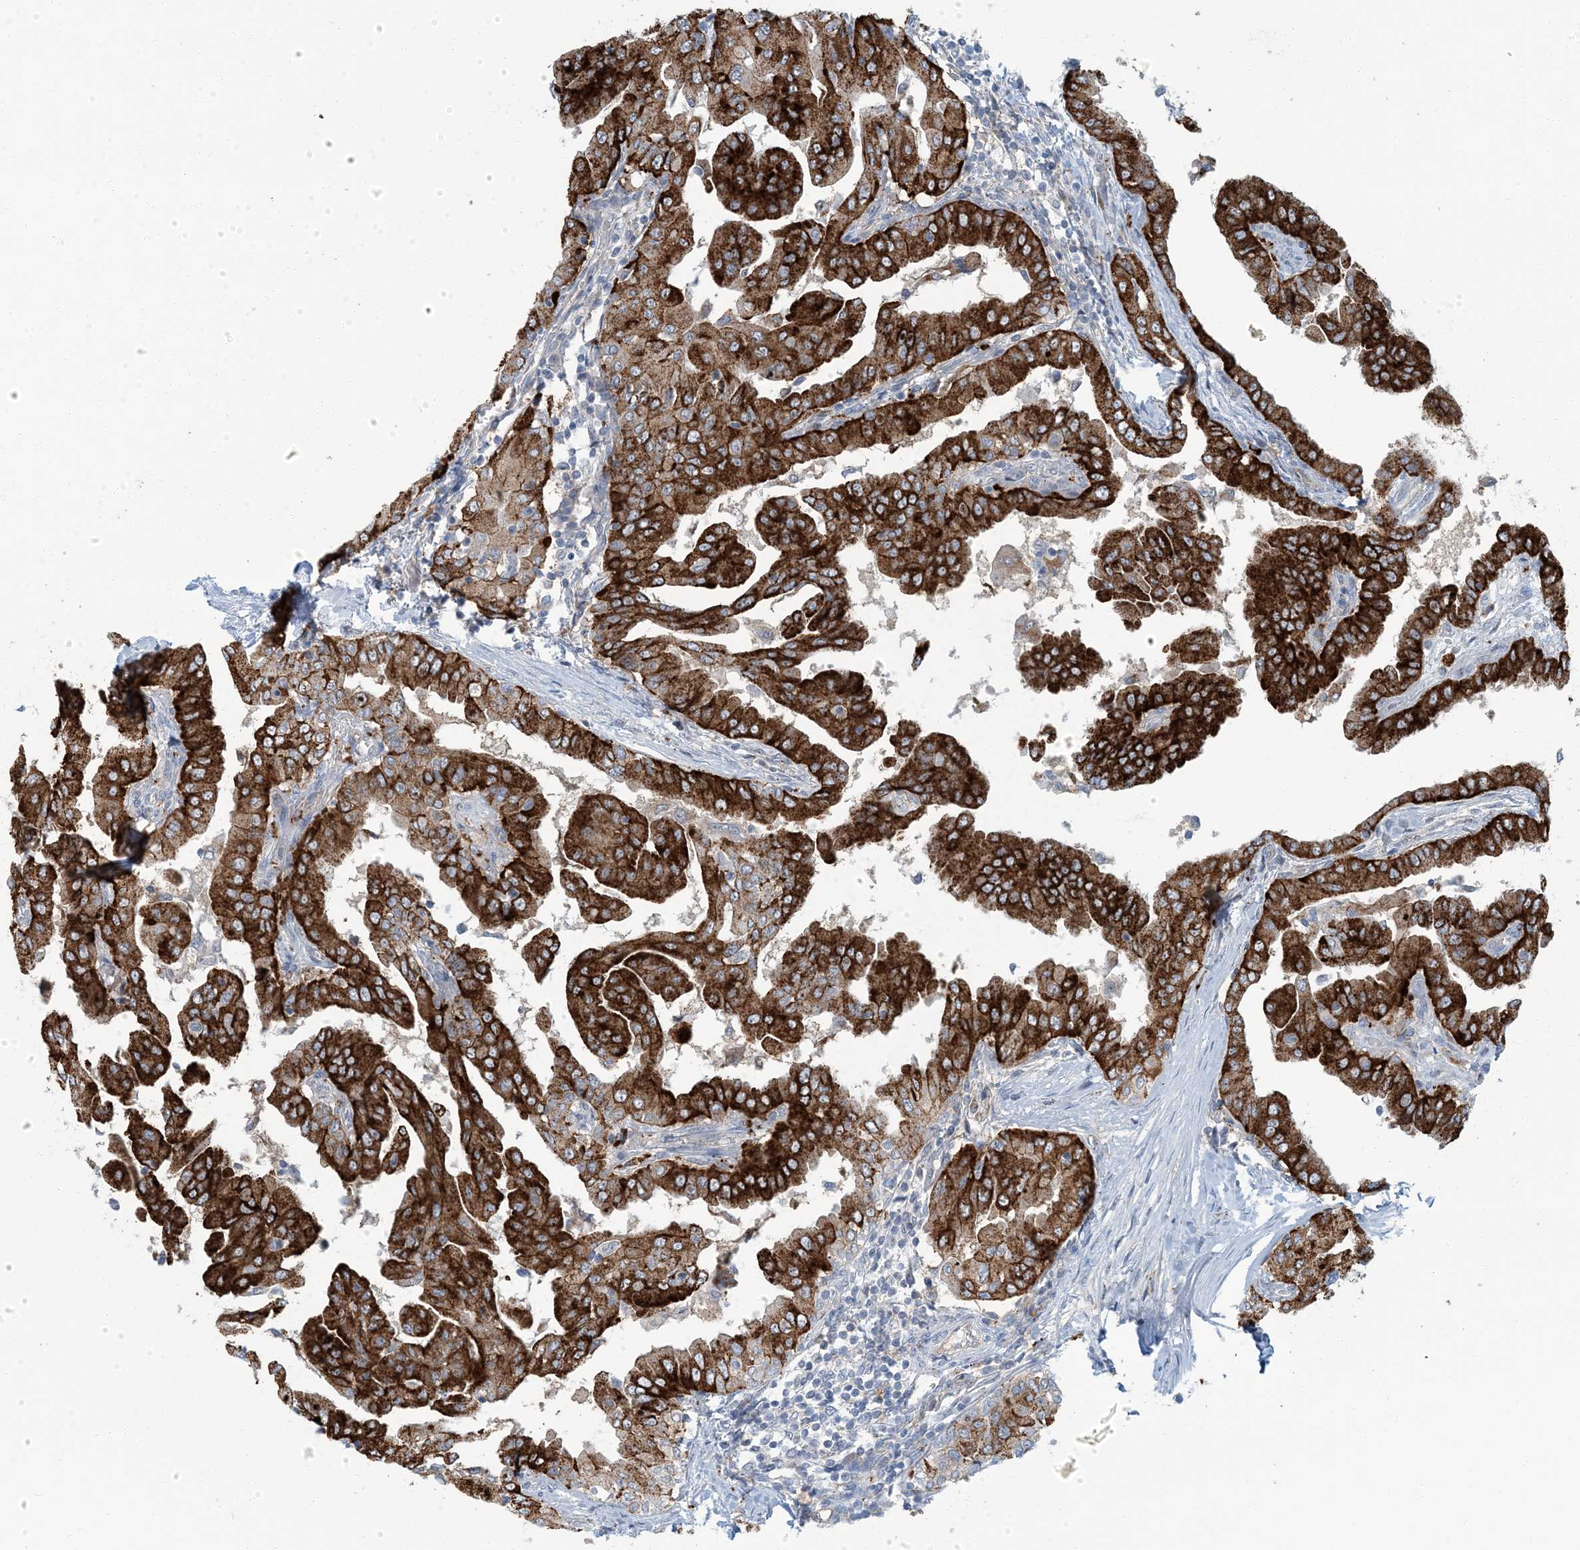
{"staining": {"intensity": "strong", "quantity": ">75%", "location": "cytoplasmic/membranous"}, "tissue": "thyroid cancer", "cell_type": "Tumor cells", "image_type": "cancer", "snomed": [{"axis": "morphology", "description": "Papillary adenocarcinoma, NOS"}, {"axis": "topography", "description": "Thyroid gland"}], "caption": "A high-resolution photomicrograph shows IHC staining of papillary adenocarcinoma (thyroid), which reveals strong cytoplasmic/membranous expression in about >75% of tumor cells. Using DAB (brown) and hematoxylin (blue) stains, captured at high magnification using brightfield microscopy.", "gene": "EPHA4", "patient": {"sex": "male", "age": 33}}